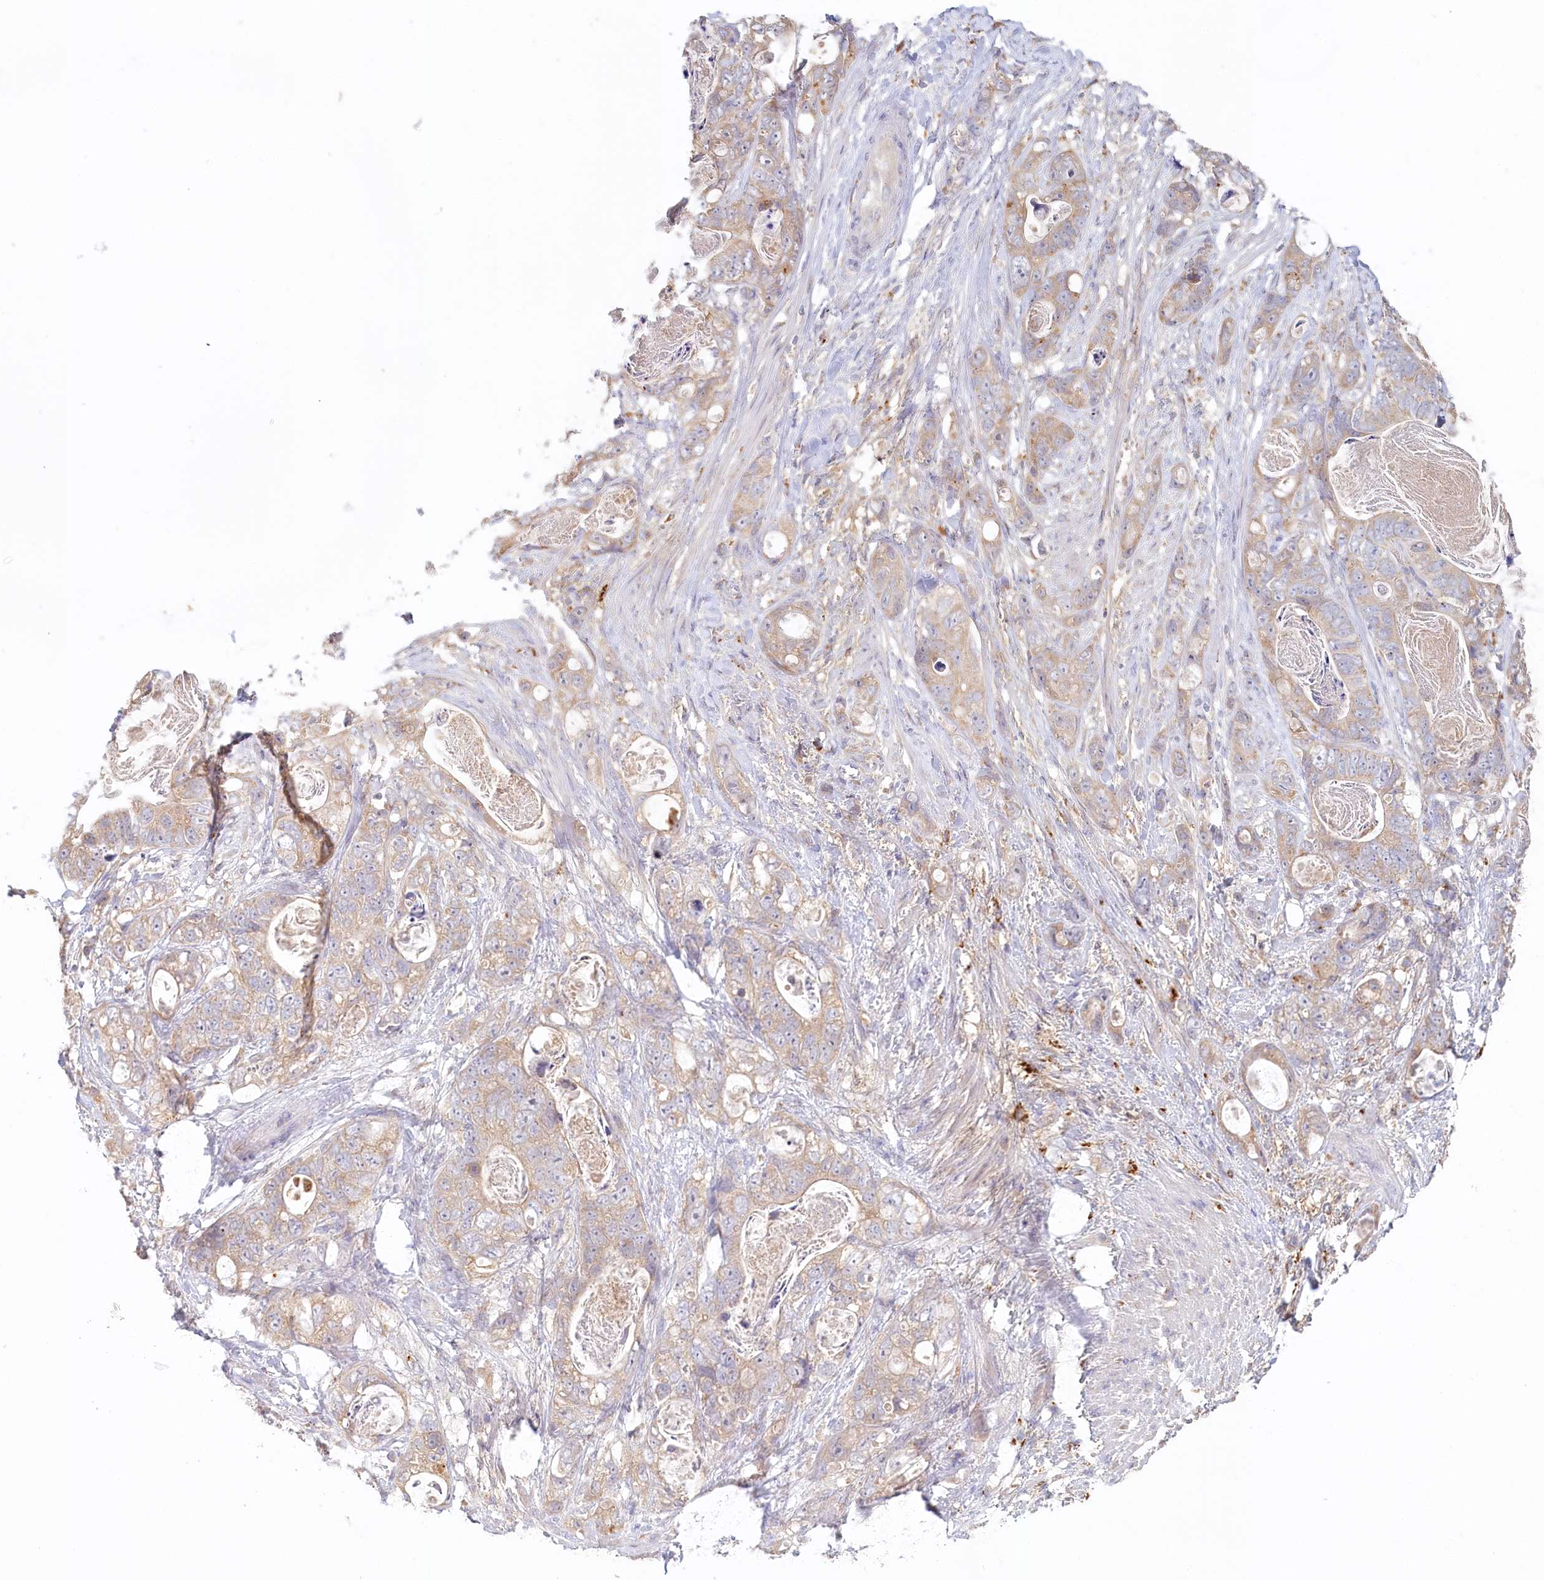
{"staining": {"intensity": "weak", "quantity": "<25%", "location": "cytoplasmic/membranous"}, "tissue": "stomach cancer", "cell_type": "Tumor cells", "image_type": "cancer", "snomed": [{"axis": "morphology", "description": "Normal tissue, NOS"}, {"axis": "morphology", "description": "Adenocarcinoma, NOS"}, {"axis": "topography", "description": "Stomach"}], "caption": "Immunohistochemical staining of human stomach cancer reveals no significant staining in tumor cells.", "gene": "VSIG1", "patient": {"sex": "female", "age": 89}}